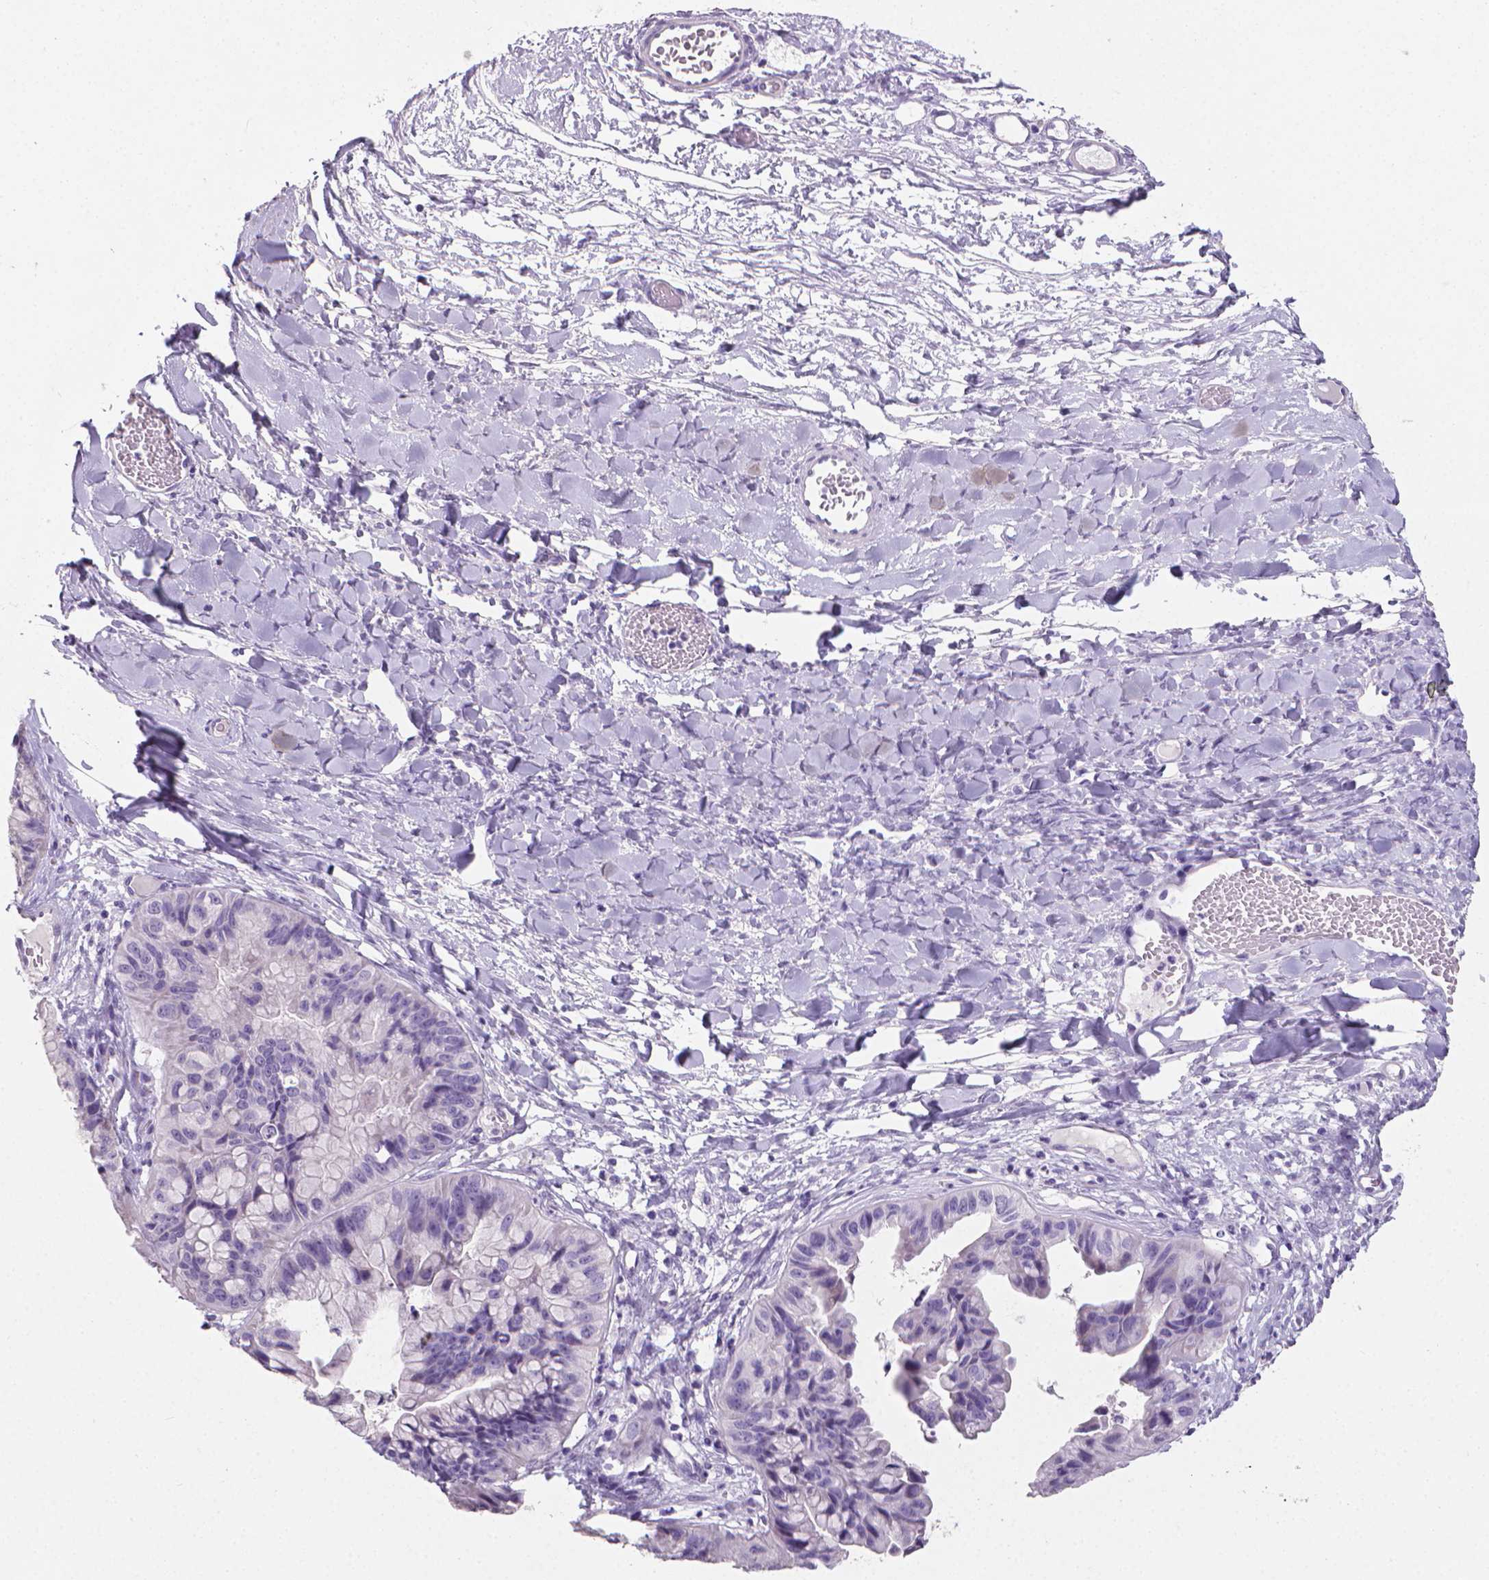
{"staining": {"intensity": "negative", "quantity": "none", "location": "none"}, "tissue": "ovarian cancer", "cell_type": "Tumor cells", "image_type": "cancer", "snomed": [{"axis": "morphology", "description": "Cystadenocarcinoma, mucinous, NOS"}, {"axis": "topography", "description": "Ovary"}], "caption": "Image shows no significant protein expression in tumor cells of mucinous cystadenocarcinoma (ovarian). Nuclei are stained in blue.", "gene": "XPNPEP2", "patient": {"sex": "female", "age": 76}}